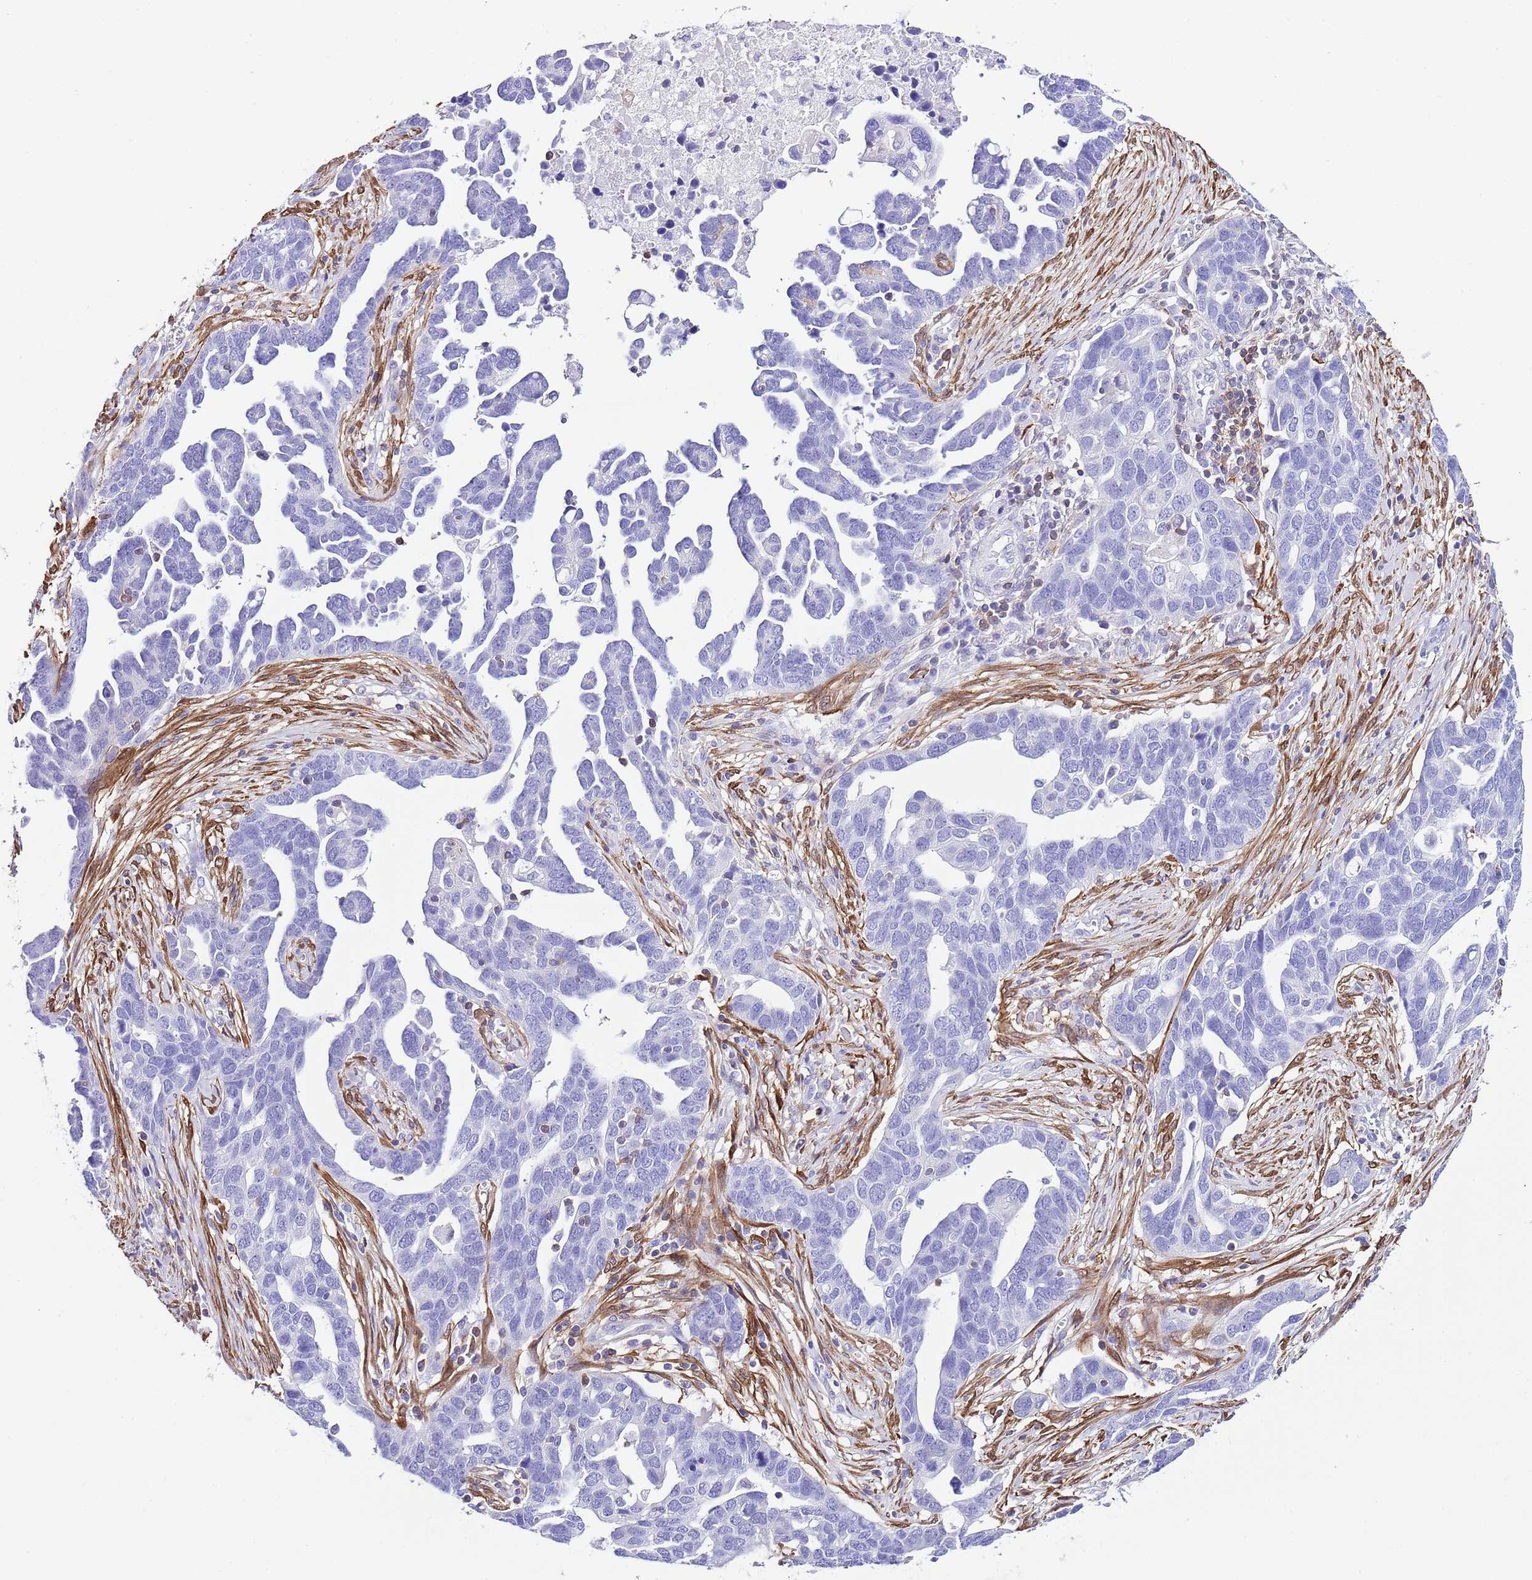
{"staining": {"intensity": "negative", "quantity": "none", "location": "none"}, "tissue": "ovarian cancer", "cell_type": "Tumor cells", "image_type": "cancer", "snomed": [{"axis": "morphology", "description": "Cystadenocarcinoma, serous, NOS"}, {"axis": "topography", "description": "Ovary"}], "caption": "This is an IHC histopathology image of ovarian cancer (serous cystadenocarcinoma). There is no positivity in tumor cells.", "gene": "CNN2", "patient": {"sex": "female", "age": 54}}